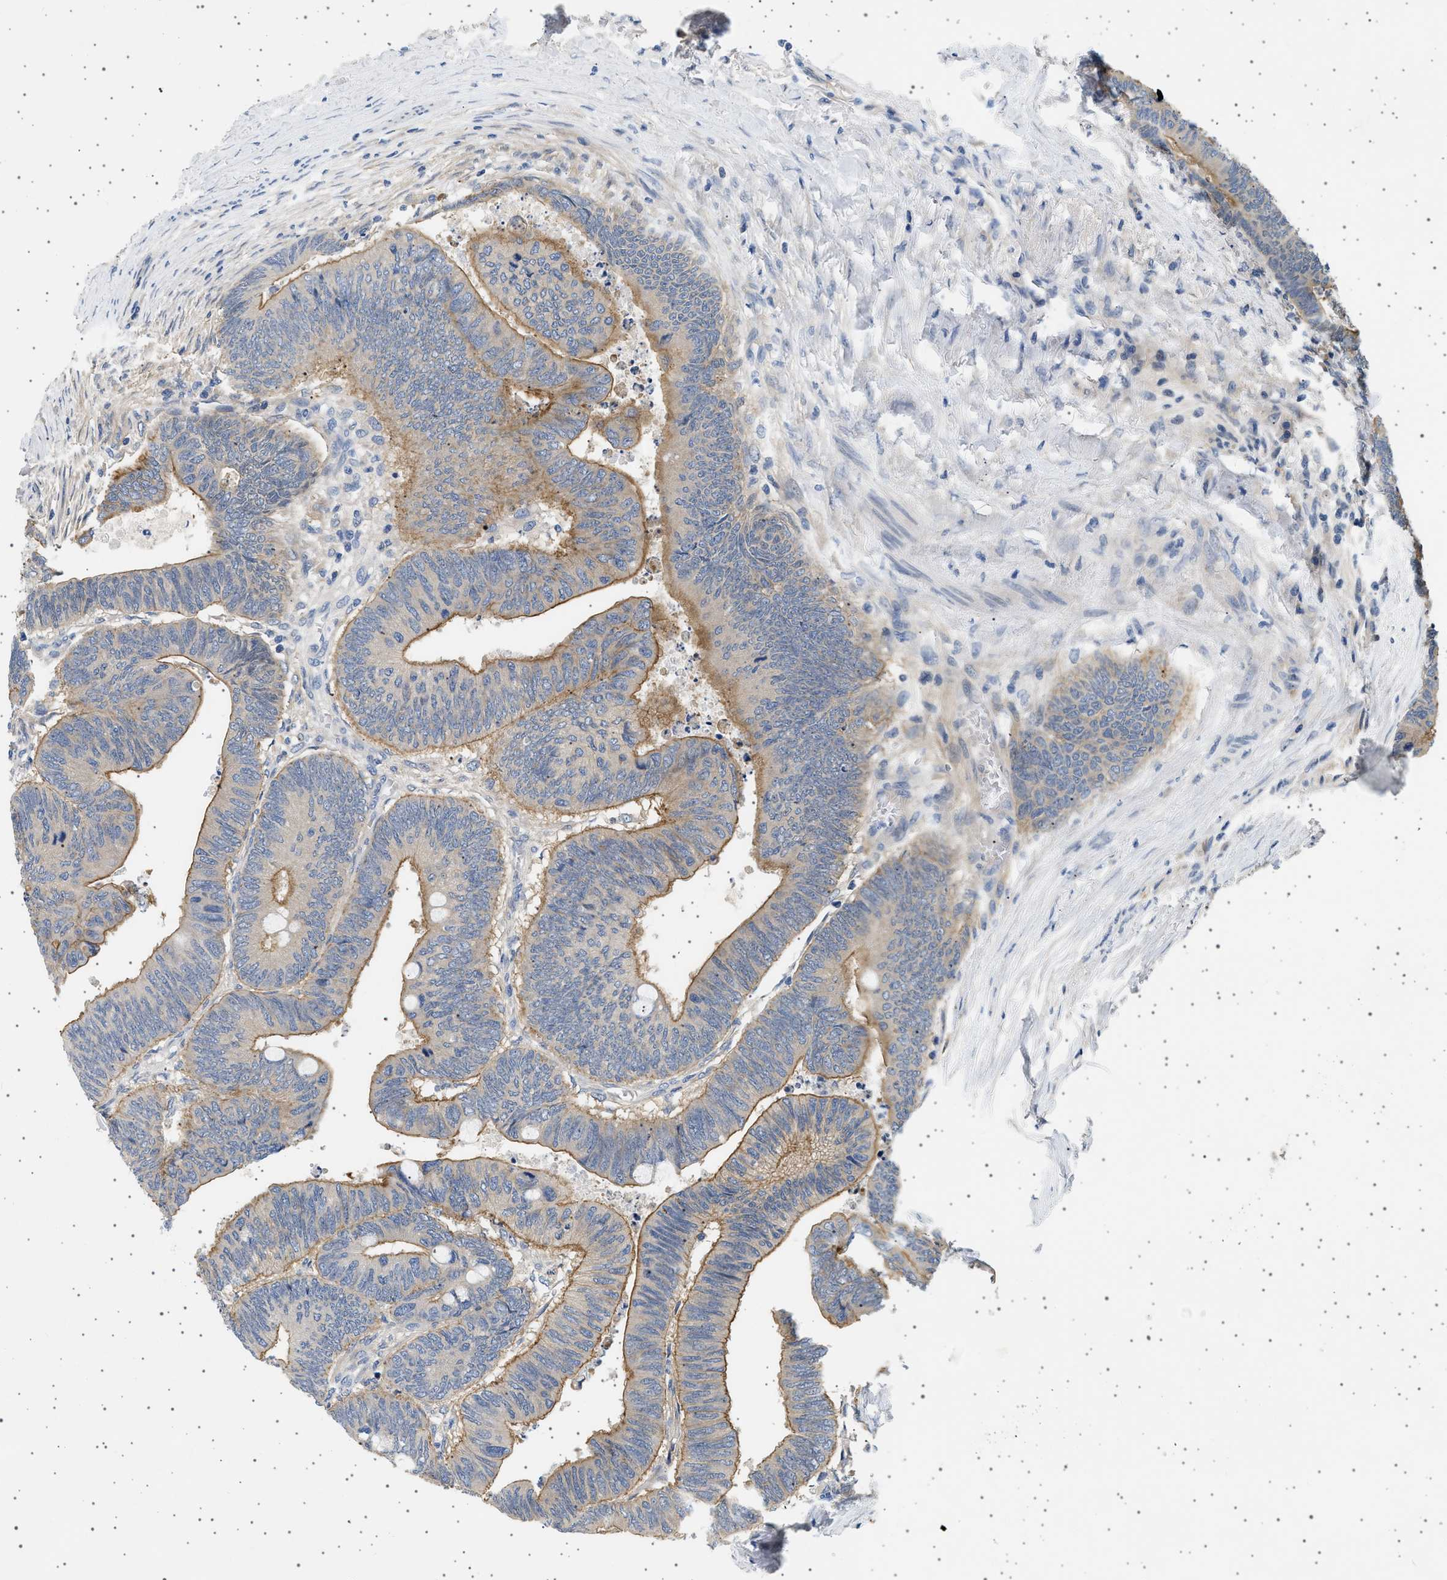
{"staining": {"intensity": "moderate", "quantity": "25%-75%", "location": "cytoplasmic/membranous"}, "tissue": "colorectal cancer", "cell_type": "Tumor cells", "image_type": "cancer", "snomed": [{"axis": "morphology", "description": "Normal tissue, NOS"}, {"axis": "morphology", "description": "Adenocarcinoma, NOS"}, {"axis": "topography", "description": "Rectum"}, {"axis": "topography", "description": "Peripheral nerve tissue"}], "caption": "Human colorectal cancer stained with a protein marker demonstrates moderate staining in tumor cells.", "gene": "PLPP6", "patient": {"sex": "male", "age": 92}}